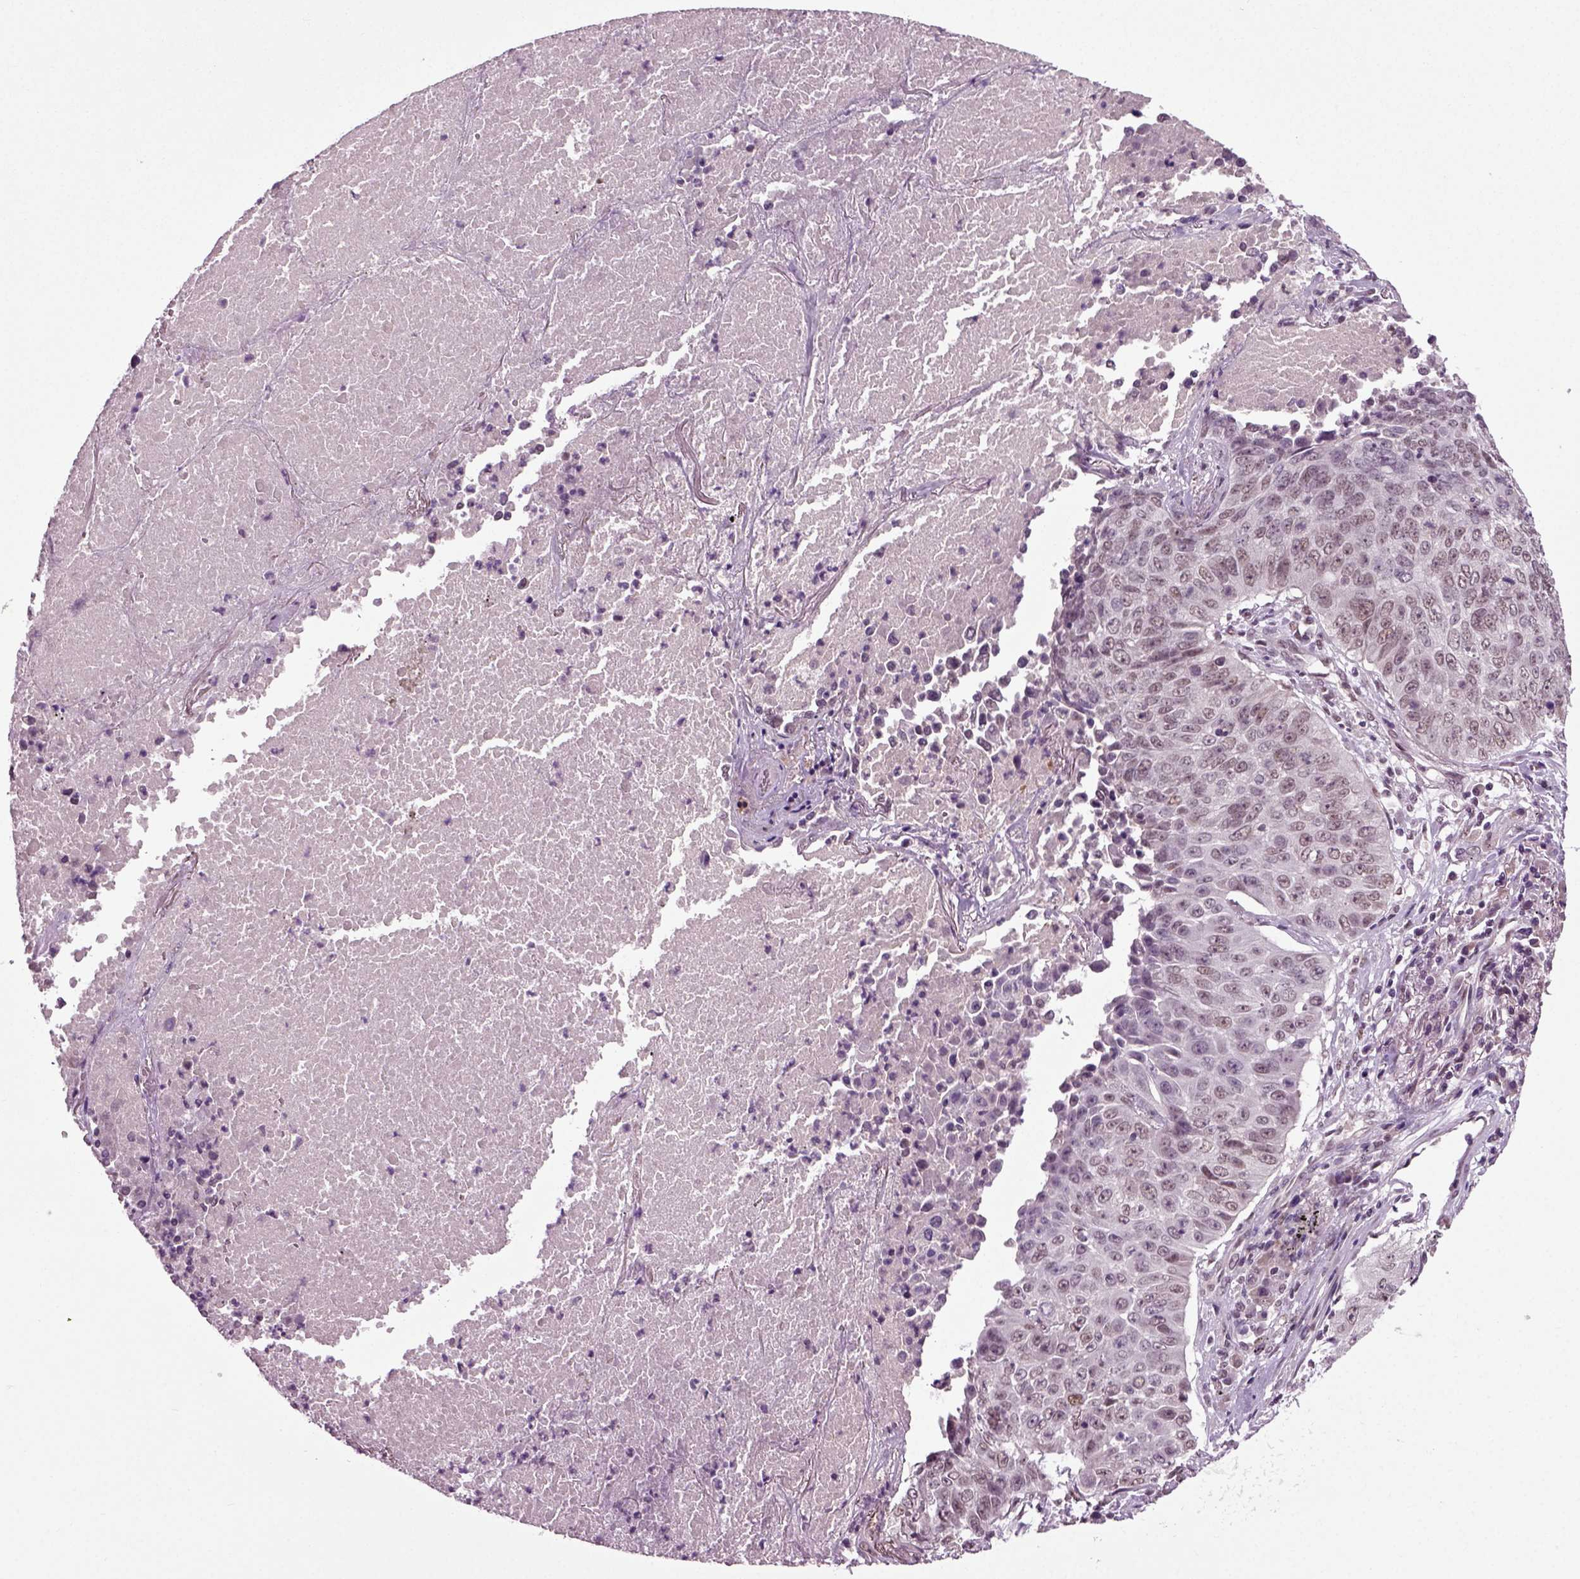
{"staining": {"intensity": "weak", "quantity": "<25%", "location": "nuclear"}, "tissue": "lung cancer", "cell_type": "Tumor cells", "image_type": "cancer", "snomed": [{"axis": "morphology", "description": "Normal tissue, NOS"}, {"axis": "morphology", "description": "Squamous cell carcinoma, NOS"}, {"axis": "topography", "description": "Bronchus"}, {"axis": "topography", "description": "Lung"}], "caption": "Human squamous cell carcinoma (lung) stained for a protein using immunohistochemistry (IHC) shows no staining in tumor cells.", "gene": "RCOR3", "patient": {"sex": "male", "age": 64}}